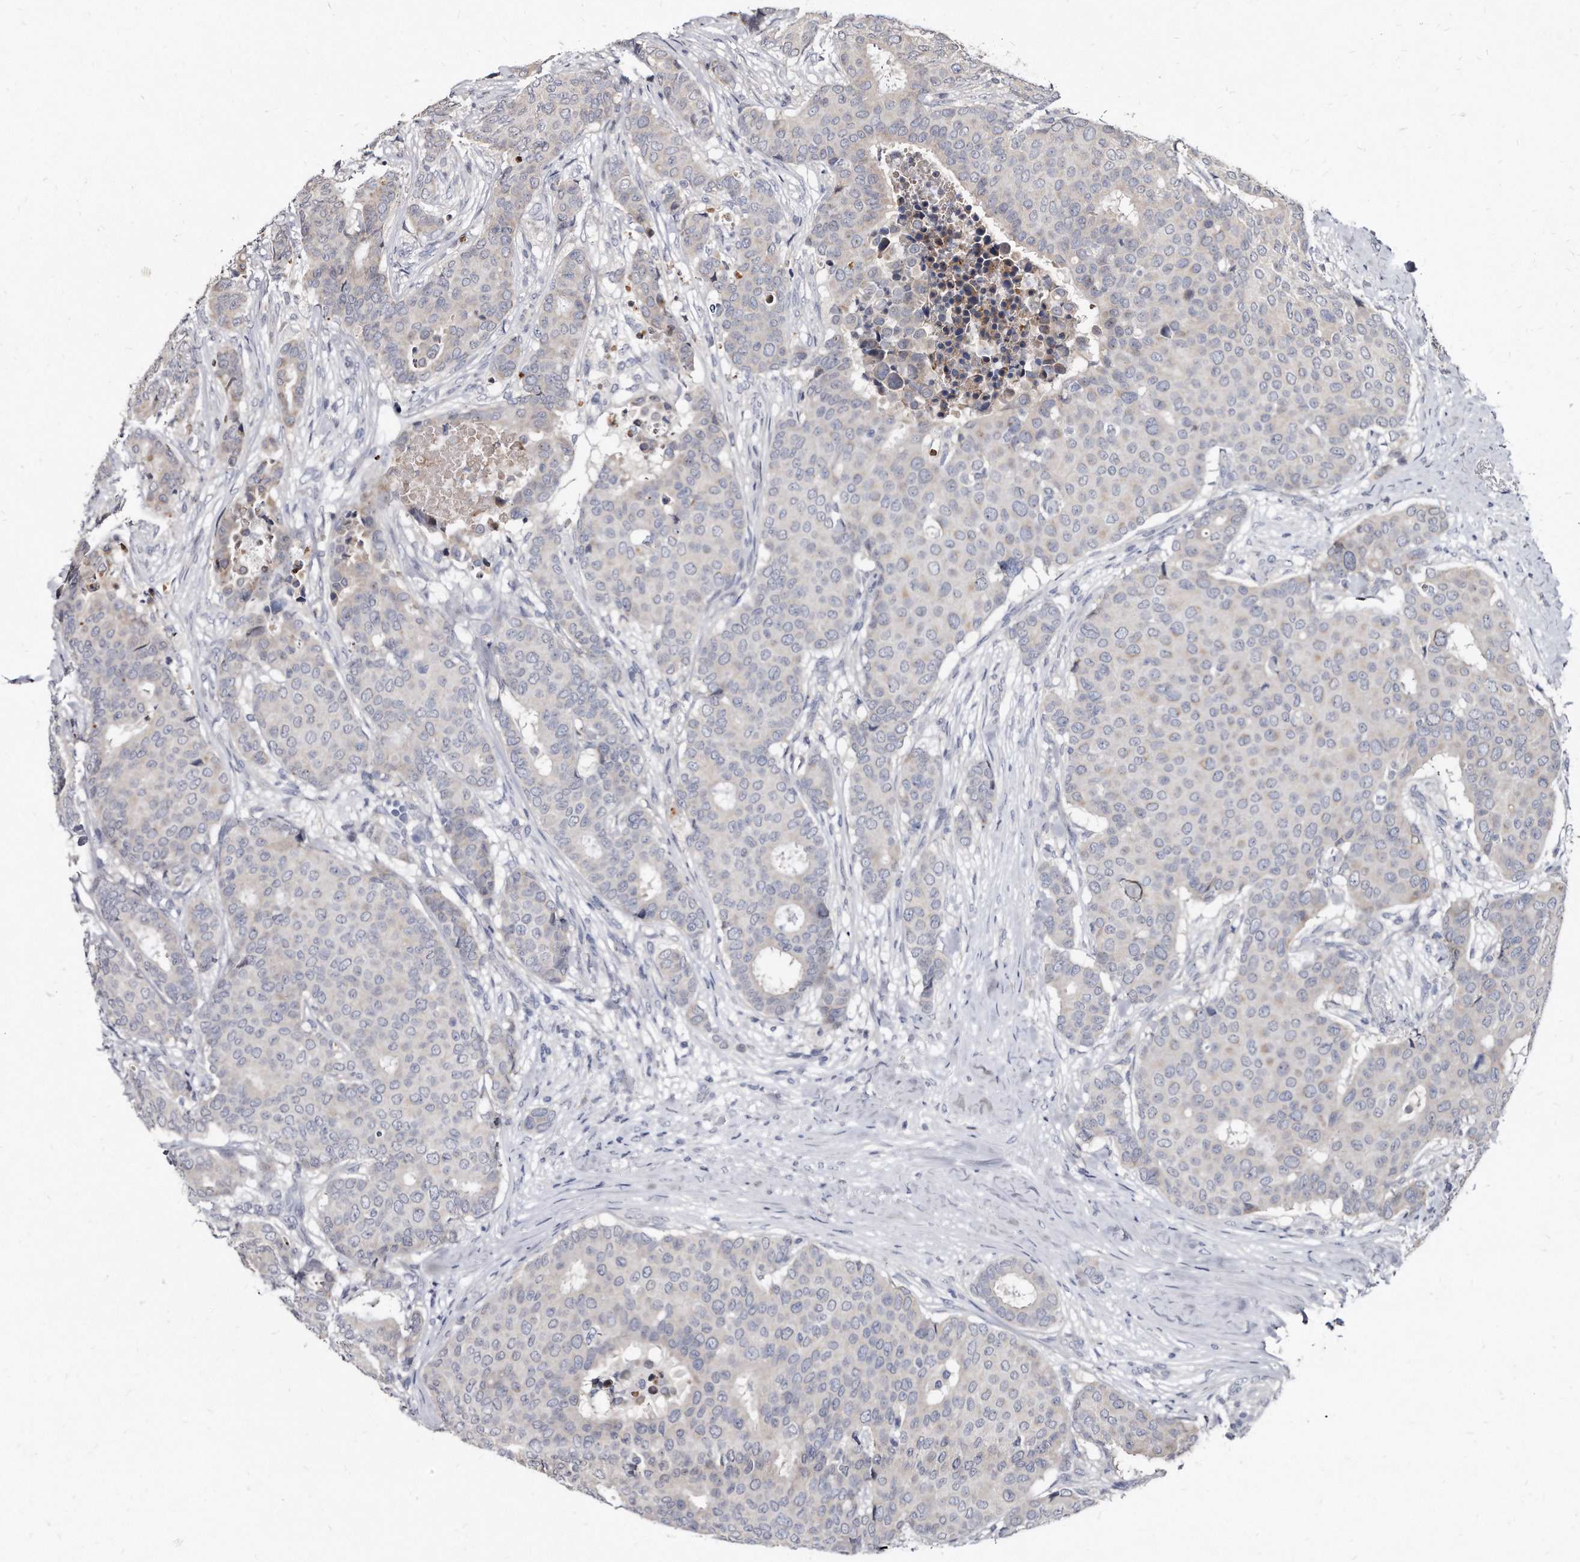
{"staining": {"intensity": "negative", "quantity": "none", "location": "none"}, "tissue": "breast cancer", "cell_type": "Tumor cells", "image_type": "cancer", "snomed": [{"axis": "morphology", "description": "Duct carcinoma"}, {"axis": "topography", "description": "Breast"}], "caption": "The micrograph exhibits no significant positivity in tumor cells of invasive ductal carcinoma (breast). (DAB immunohistochemistry (IHC) with hematoxylin counter stain).", "gene": "KLHDC3", "patient": {"sex": "female", "age": 75}}